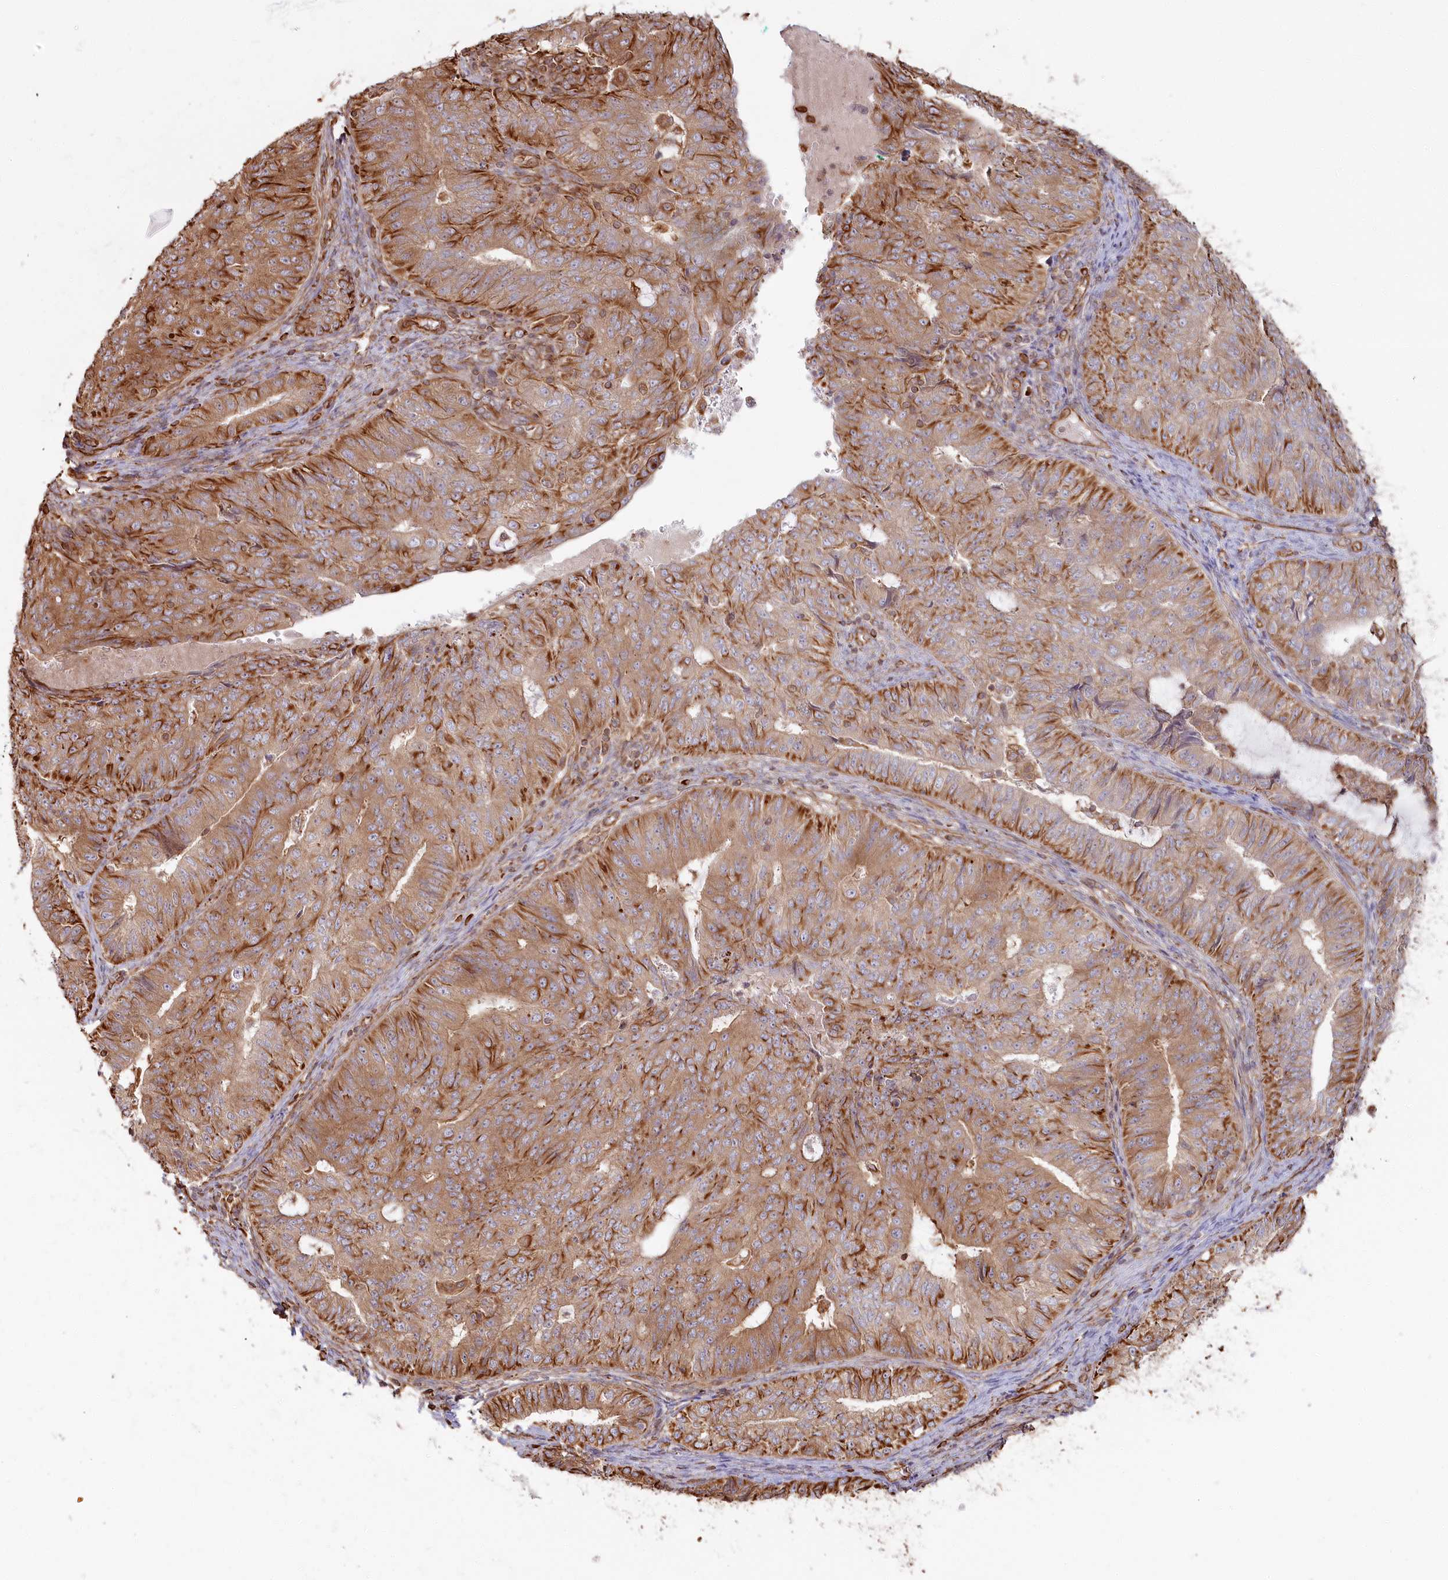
{"staining": {"intensity": "moderate", "quantity": ">75%", "location": "cytoplasmic/membranous"}, "tissue": "endometrial cancer", "cell_type": "Tumor cells", "image_type": "cancer", "snomed": [{"axis": "morphology", "description": "Adenocarcinoma, NOS"}, {"axis": "topography", "description": "Endometrium"}], "caption": "Immunohistochemistry photomicrograph of neoplastic tissue: adenocarcinoma (endometrial) stained using IHC reveals medium levels of moderate protein expression localized specifically in the cytoplasmic/membranous of tumor cells, appearing as a cytoplasmic/membranous brown color.", "gene": "TTC1", "patient": {"sex": "female", "age": 32}}